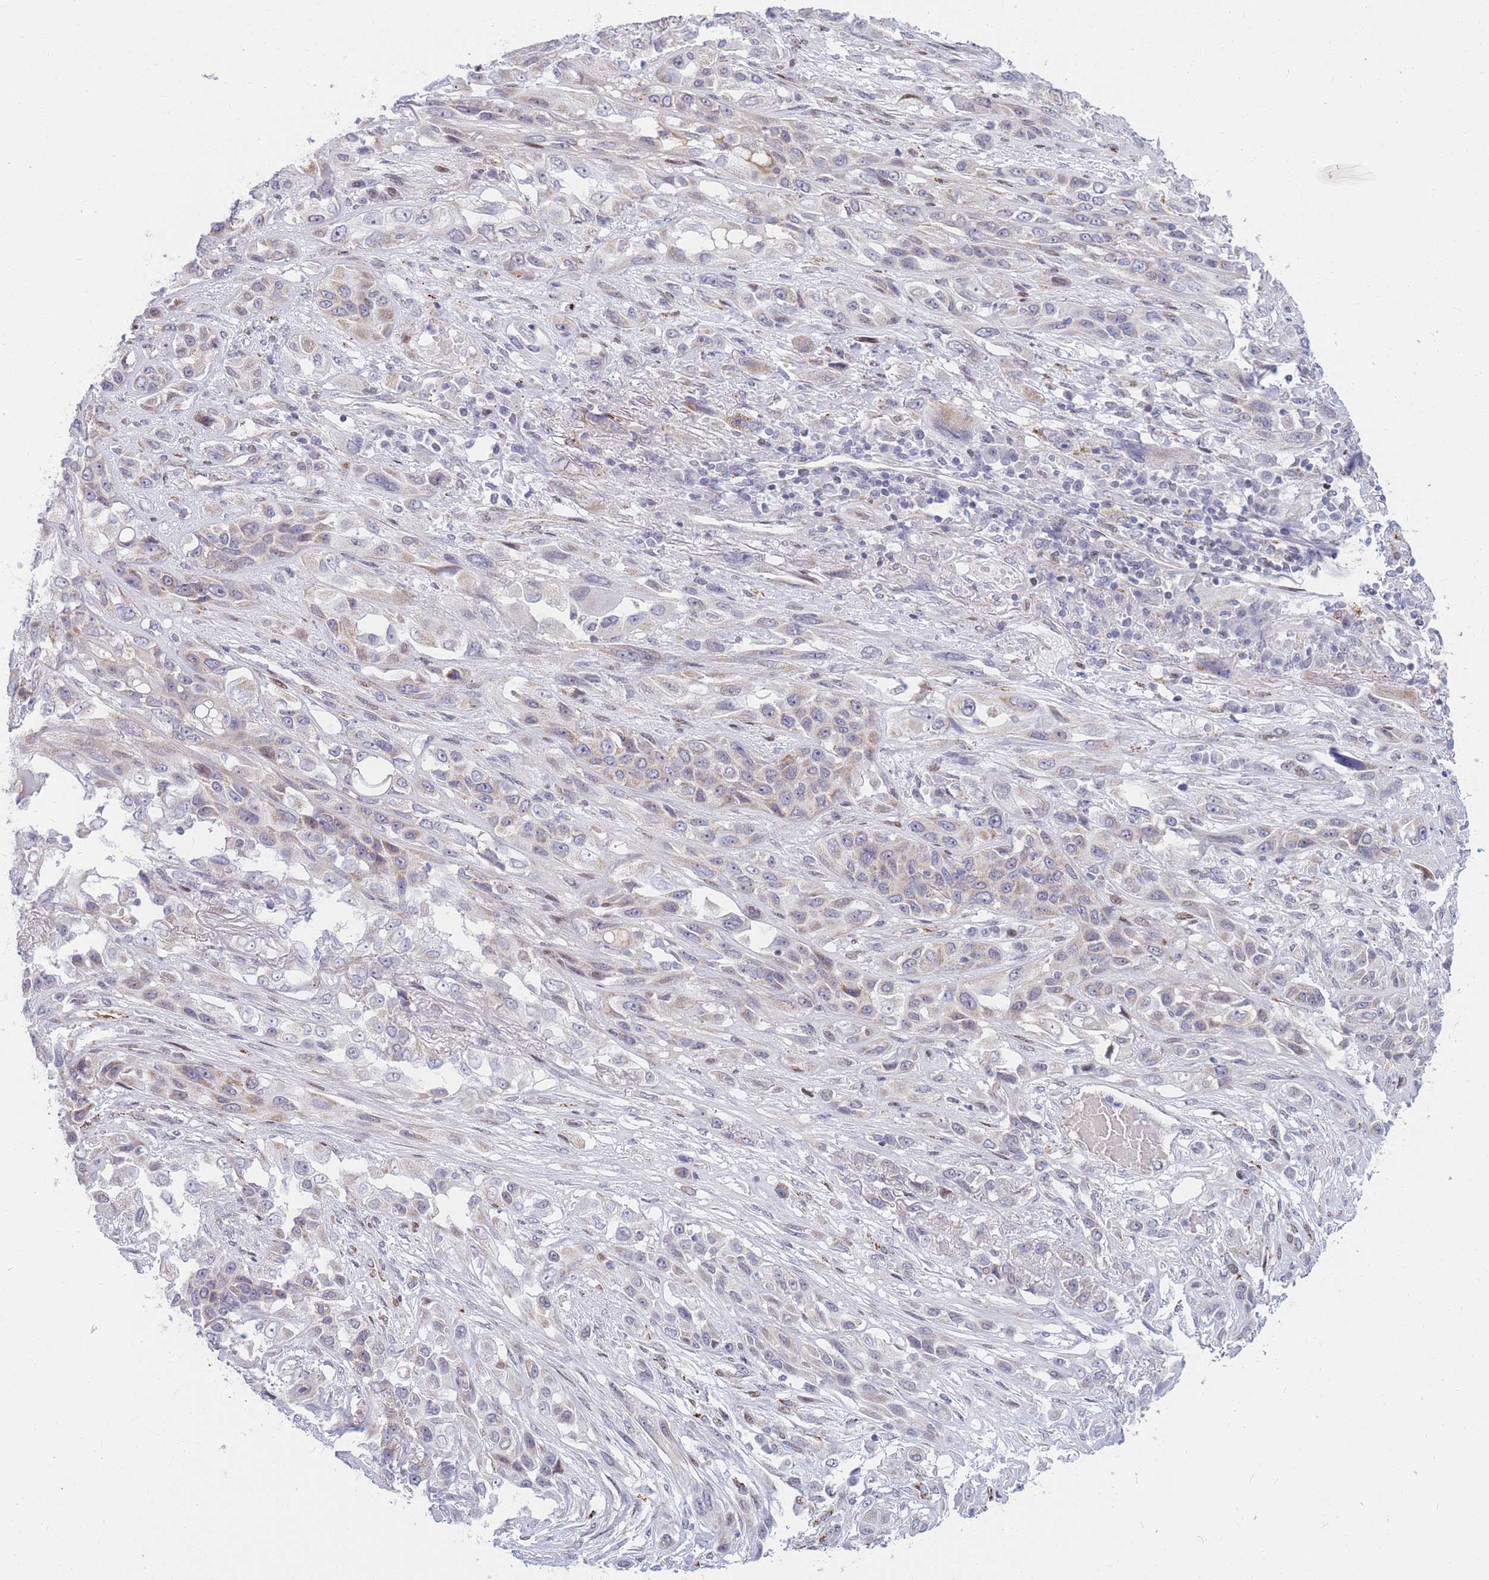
{"staining": {"intensity": "negative", "quantity": "none", "location": "none"}, "tissue": "lung cancer", "cell_type": "Tumor cells", "image_type": "cancer", "snomed": [{"axis": "morphology", "description": "Squamous cell carcinoma, NOS"}, {"axis": "topography", "description": "Lung"}], "caption": "Photomicrograph shows no protein staining in tumor cells of lung squamous cell carcinoma tissue. Nuclei are stained in blue.", "gene": "MOB4", "patient": {"sex": "female", "age": 70}}